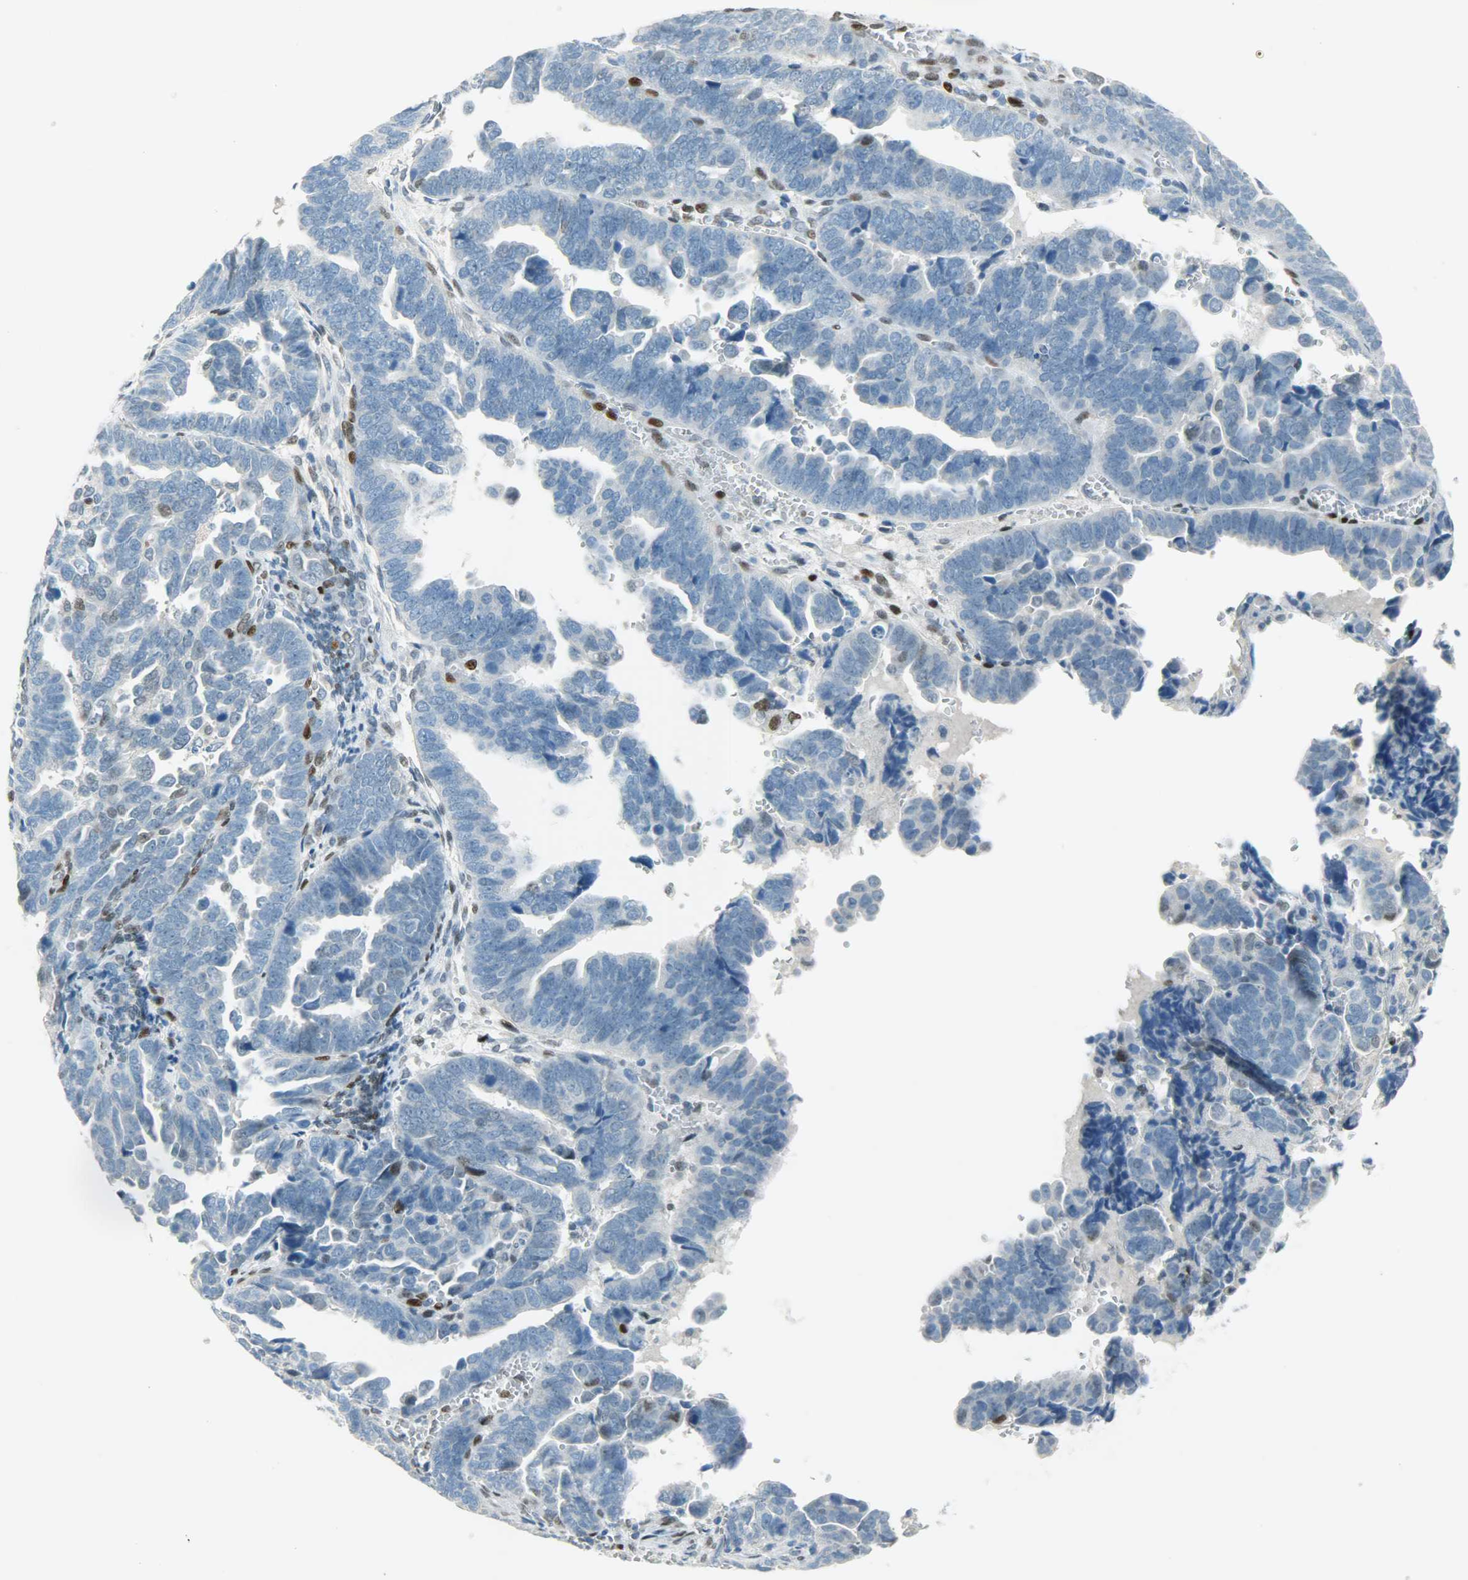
{"staining": {"intensity": "weak", "quantity": "<25%", "location": "nuclear"}, "tissue": "endometrial cancer", "cell_type": "Tumor cells", "image_type": "cancer", "snomed": [{"axis": "morphology", "description": "Adenocarcinoma, NOS"}, {"axis": "topography", "description": "Endometrium"}], "caption": "Immunohistochemistry (IHC) of adenocarcinoma (endometrial) exhibits no positivity in tumor cells.", "gene": "JUNB", "patient": {"sex": "female", "age": 75}}